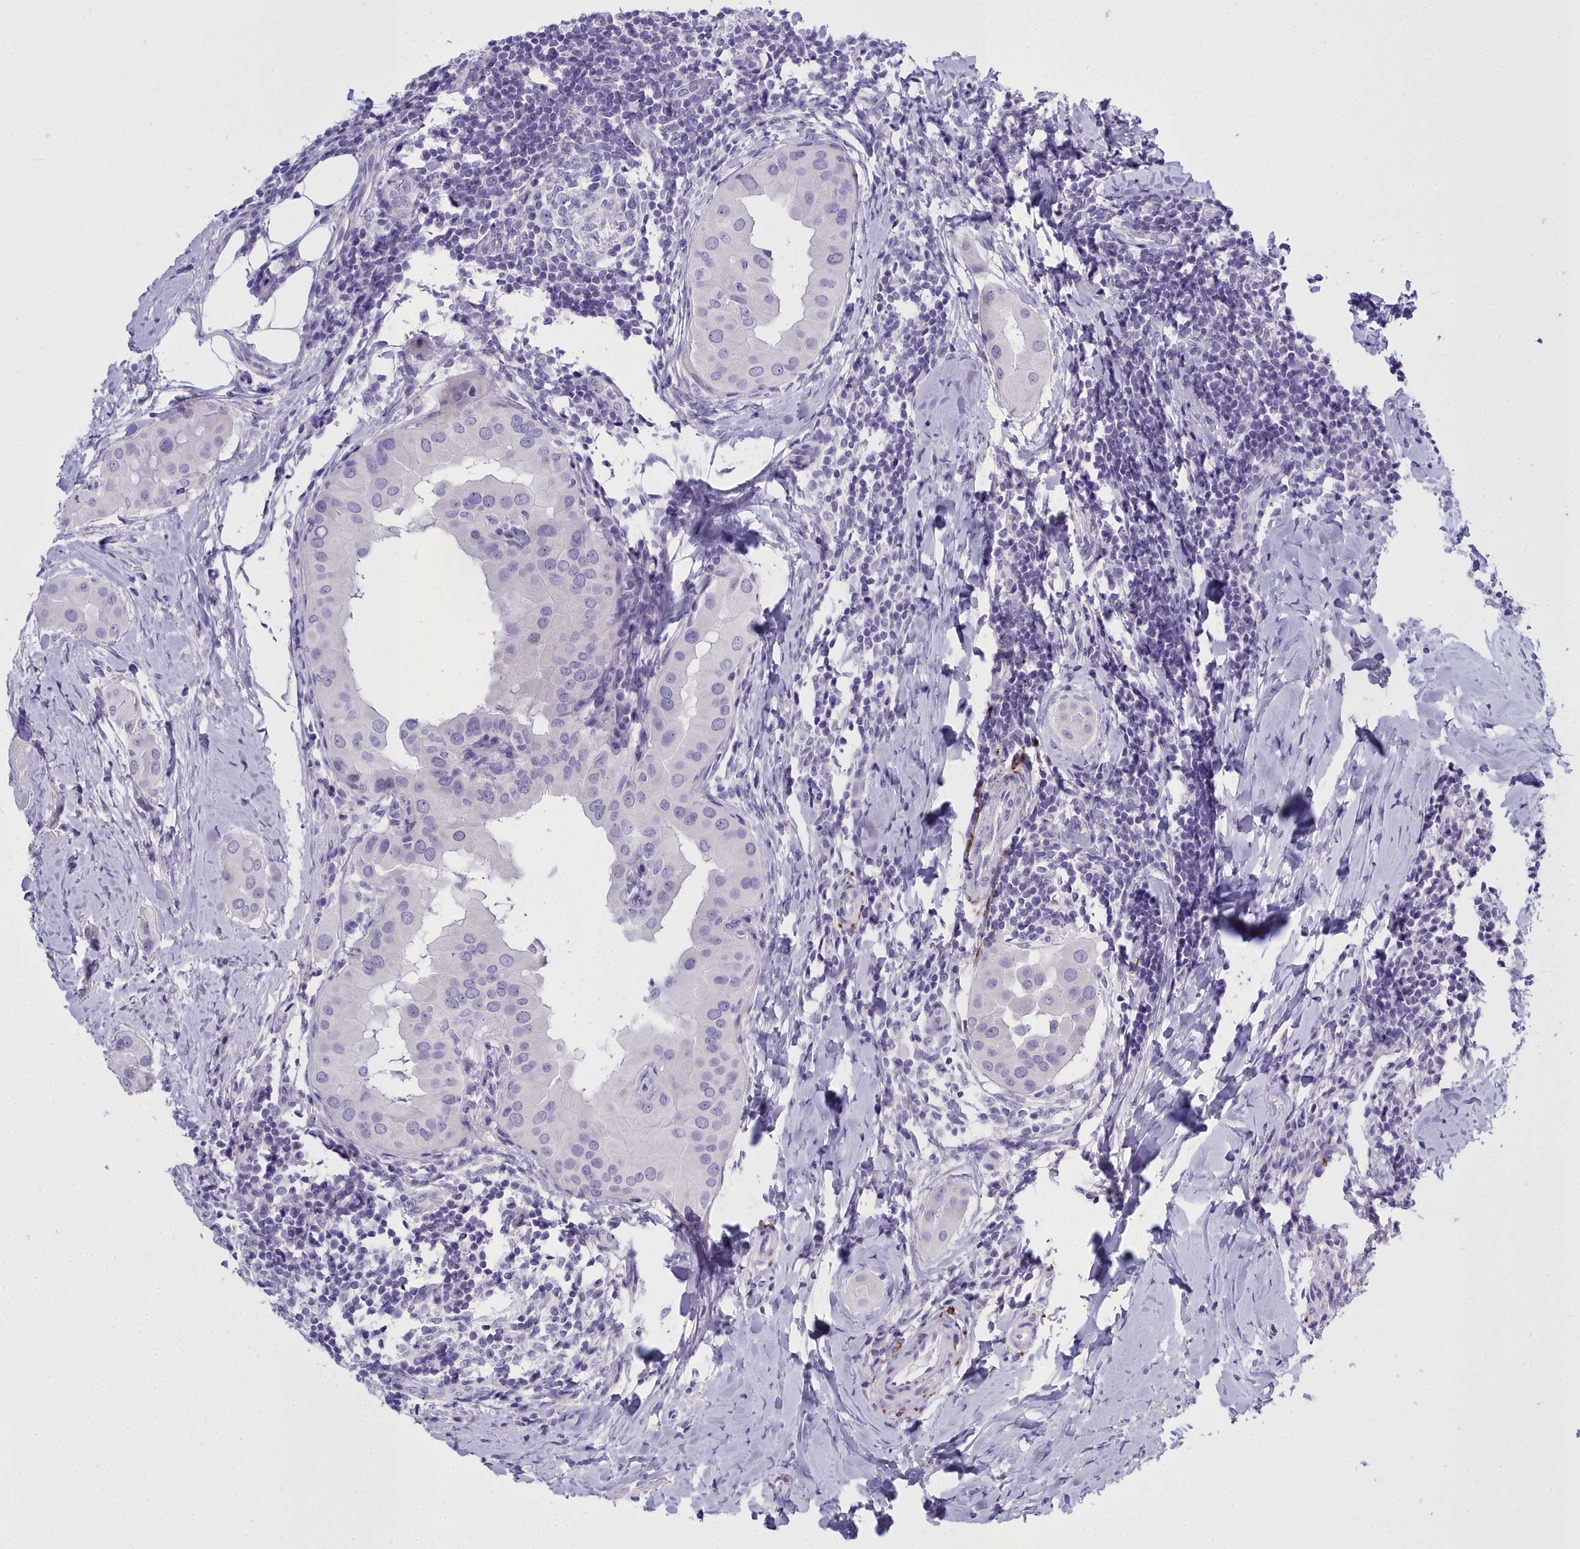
{"staining": {"intensity": "negative", "quantity": "none", "location": "none"}, "tissue": "thyroid cancer", "cell_type": "Tumor cells", "image_type": "cancer", "snomed": [{"axis": "morphology", "description": "Papillary adenocarcinoma, NOS"}, {"axis": "topography", "description": "Thyroid gland"}], "caption": "IHC micrograph of neoplastic tissue: human thyroid cancer (papillary adenocarcinoma) stained with DAB (3,3'-diaminobenzidine) reveals no significant protein expression in tumor cells.", "gene": "MAP6", "patient": {"sex": "male", "age": 33}}